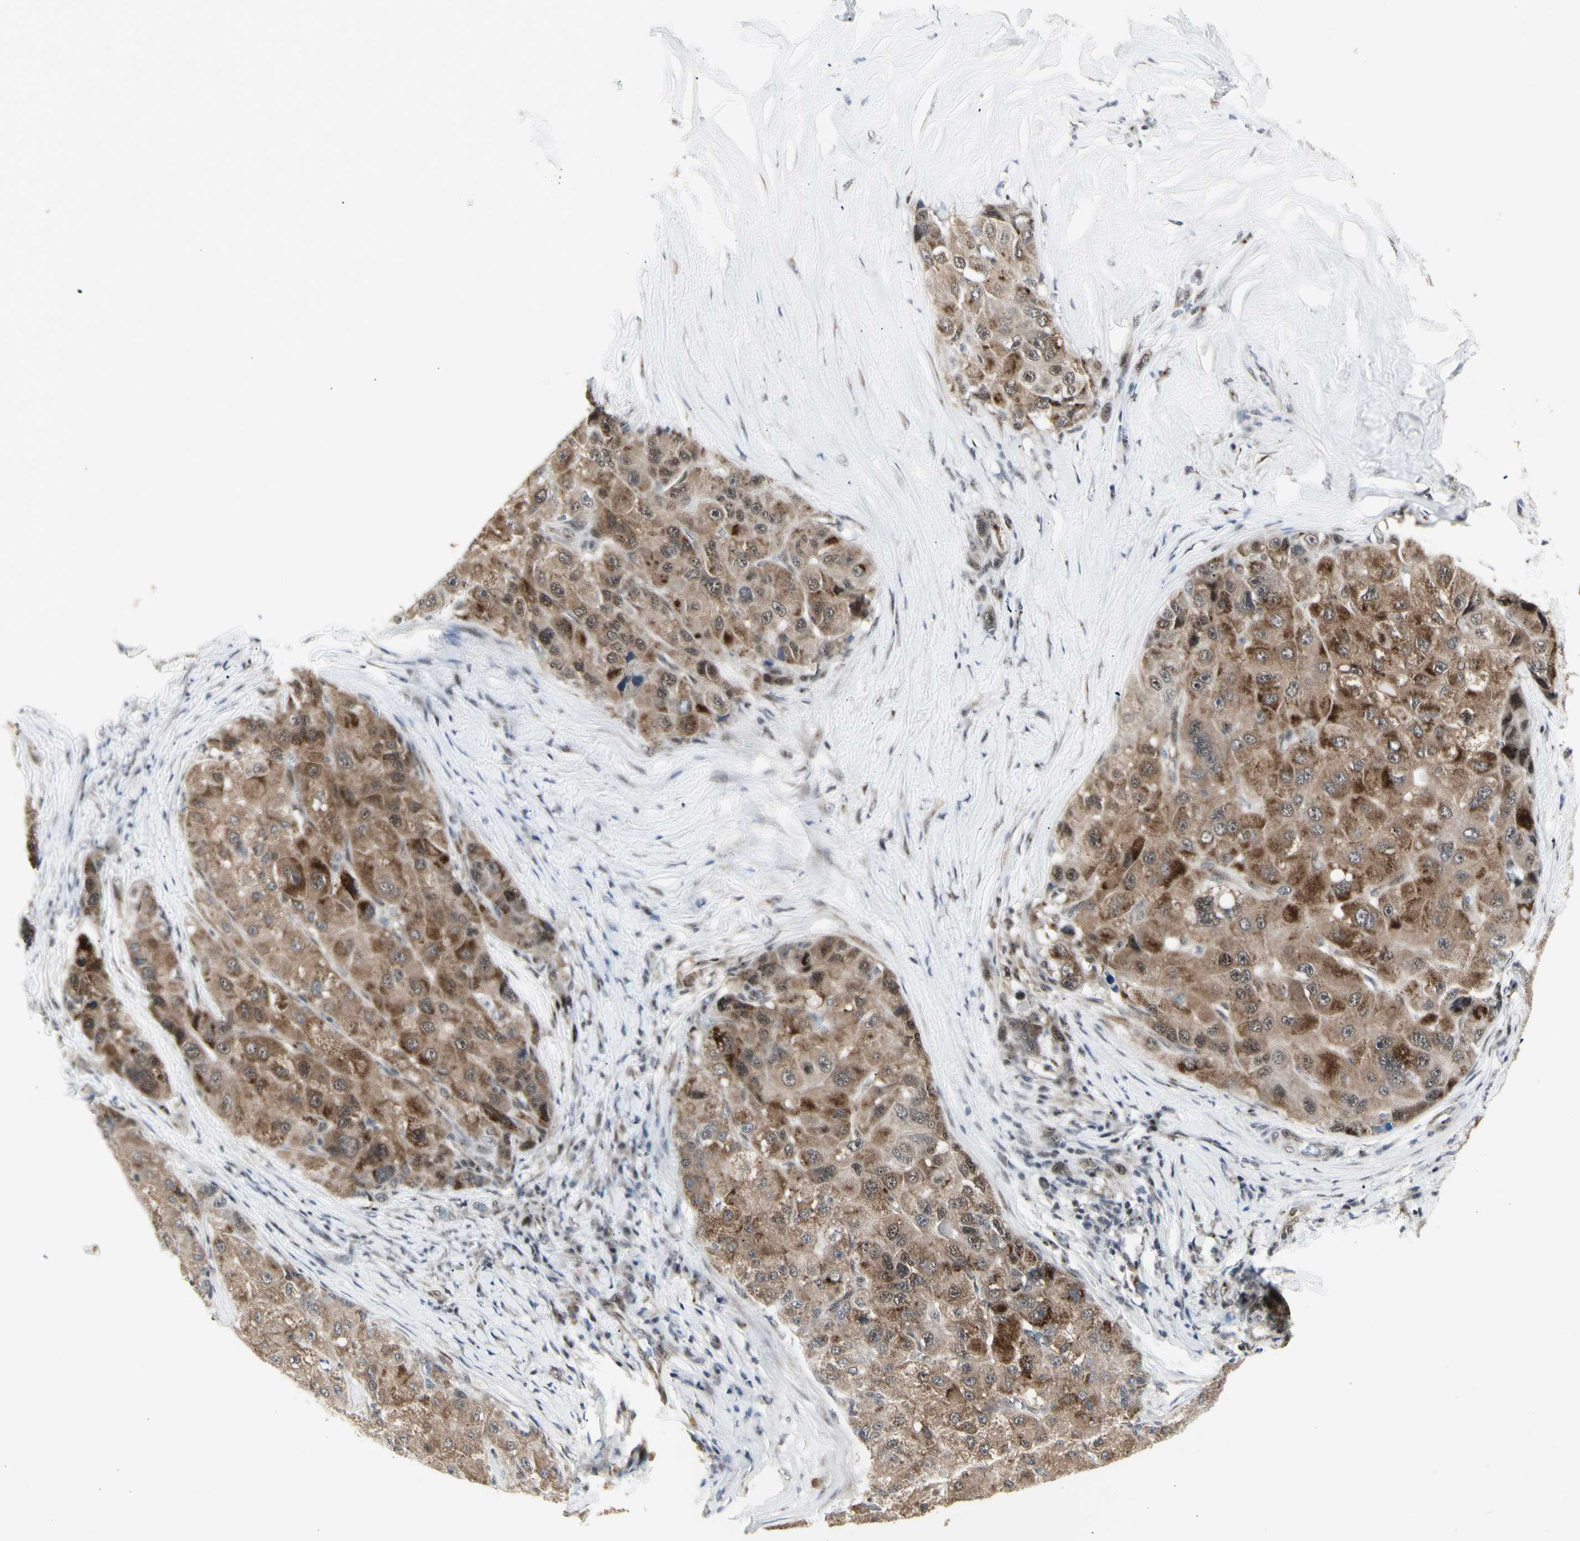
{"staining": {"intensity": "moderate", "quantity": ">75%", "location": "cytoplasmic/membranous"}, "tissue": "liver cancer", "cell_type": "Tumor cells", "image_type": "cancer", "snomed": [{"axis": "morphology", "description": "Carcinoma, Hepatocellular, NOS"}, {"axis": "topography", "description": "Liver"}], "caption": "This is a photomicrograph of immunohistochemistry (IHC) staining of hepatocellular carcinoma (liver), which shows moderate staining in the cytoplasmic/membranous of tumor cells.", "gene": "DHRS7B", "patient": {"sex": "male", "age": 80}}